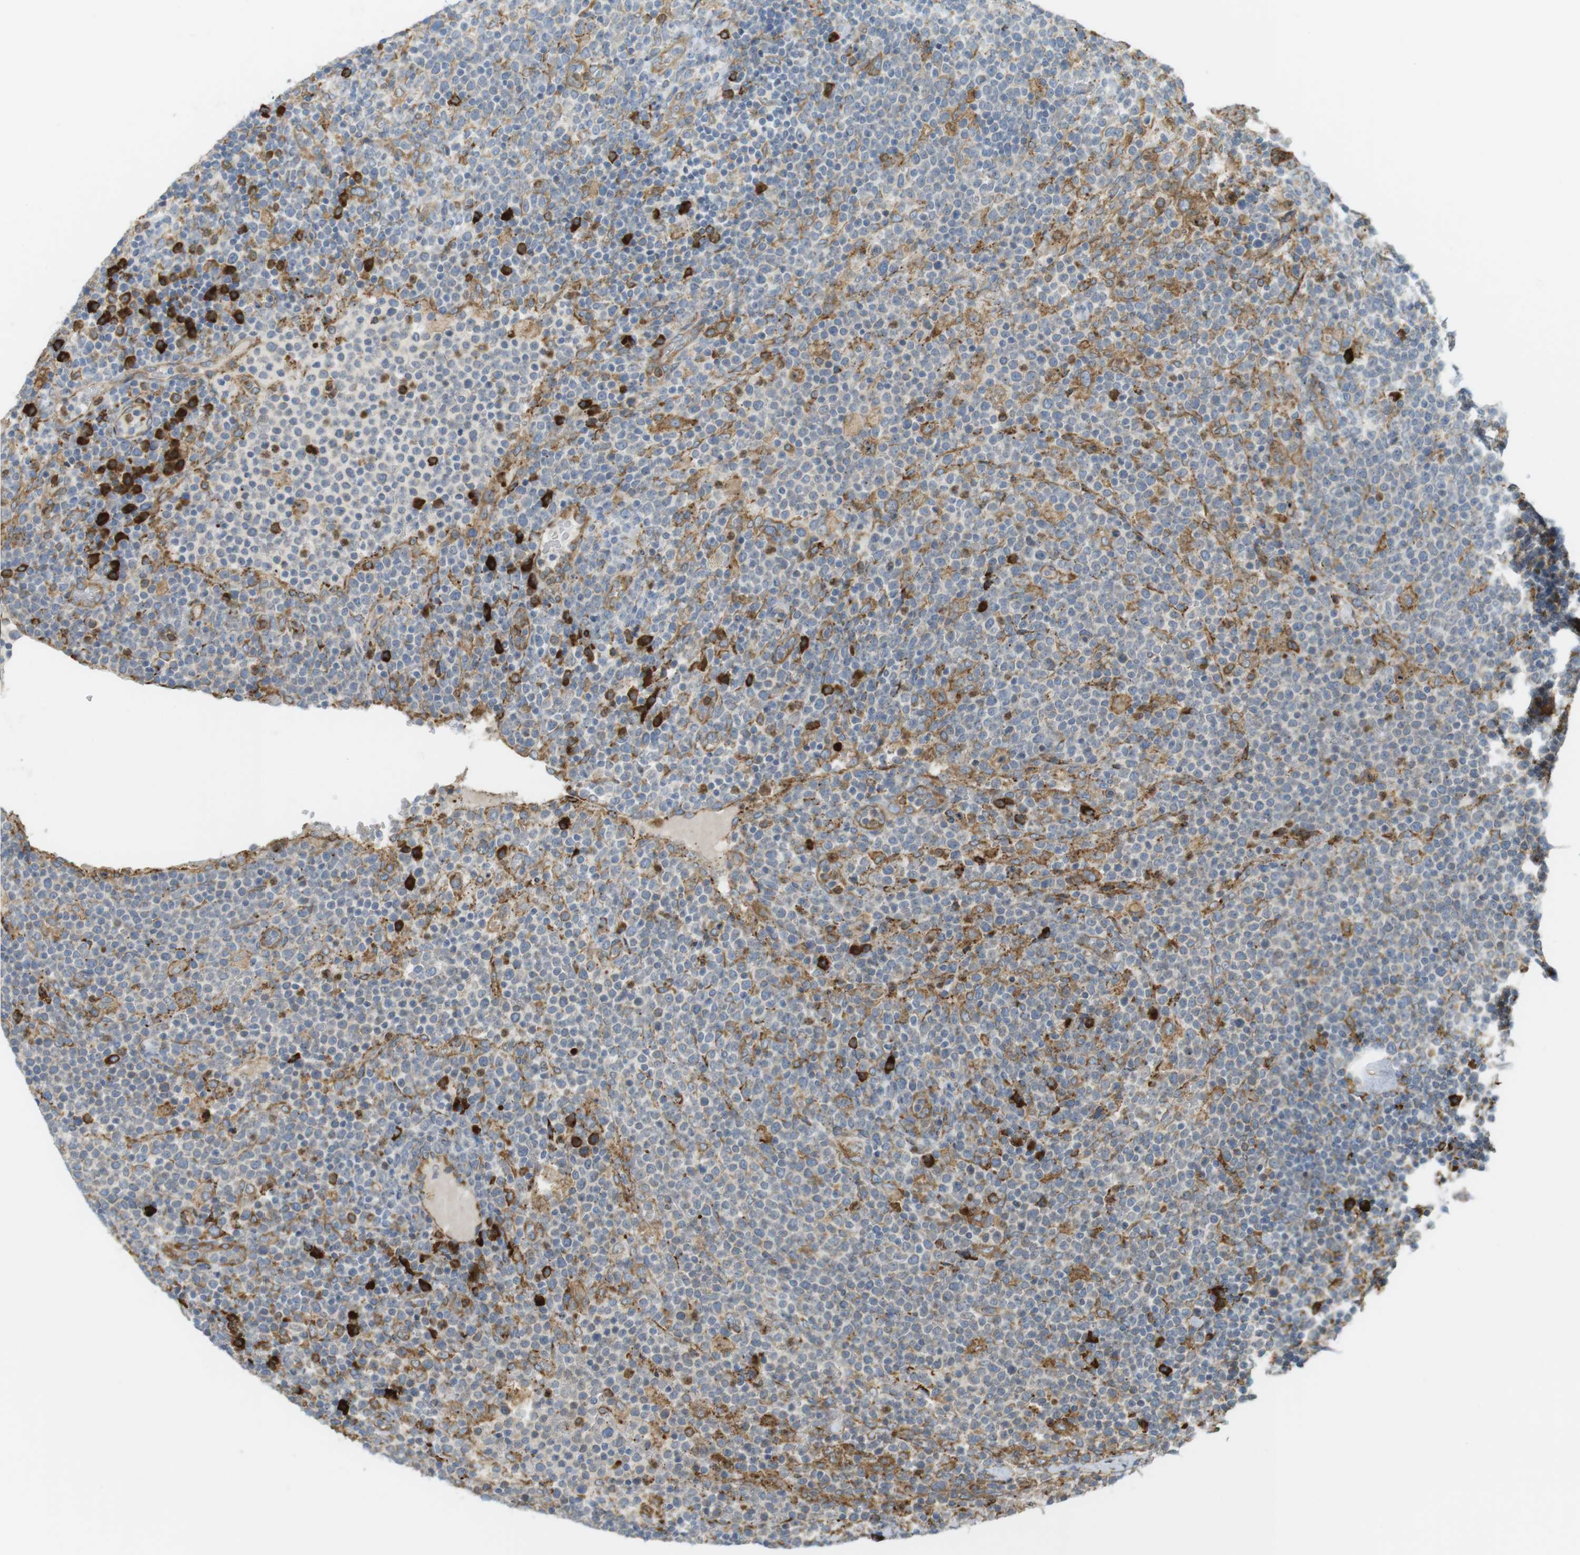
{"staining": {"intensity": "strong", "quantity": "<25%", "location": "cytoplasmic/membranous"}, "tissue": "lymphoma", "cell_type": "Tumor cells", "image_type": "cancer", "snomed": [{"axis": "morphology", "description": "Malignant lymphoma, non-Hodgkin's type, High grade"}, {"axis": "topography", "description": "Lymph node"}], "caption": "A high-resolution photomicrograph shows IHC staining of malignant lymphoma, non-Hodgkin's type (high-grade), which demonstrates strong cytoplasmic/membranous staining in about <25% of tumor cells. (brown staining indicates protein expression, while blue staining denotes nuclei).", "gene": "MBOAT2", "patient": {"sex": "male", "age": 61}}